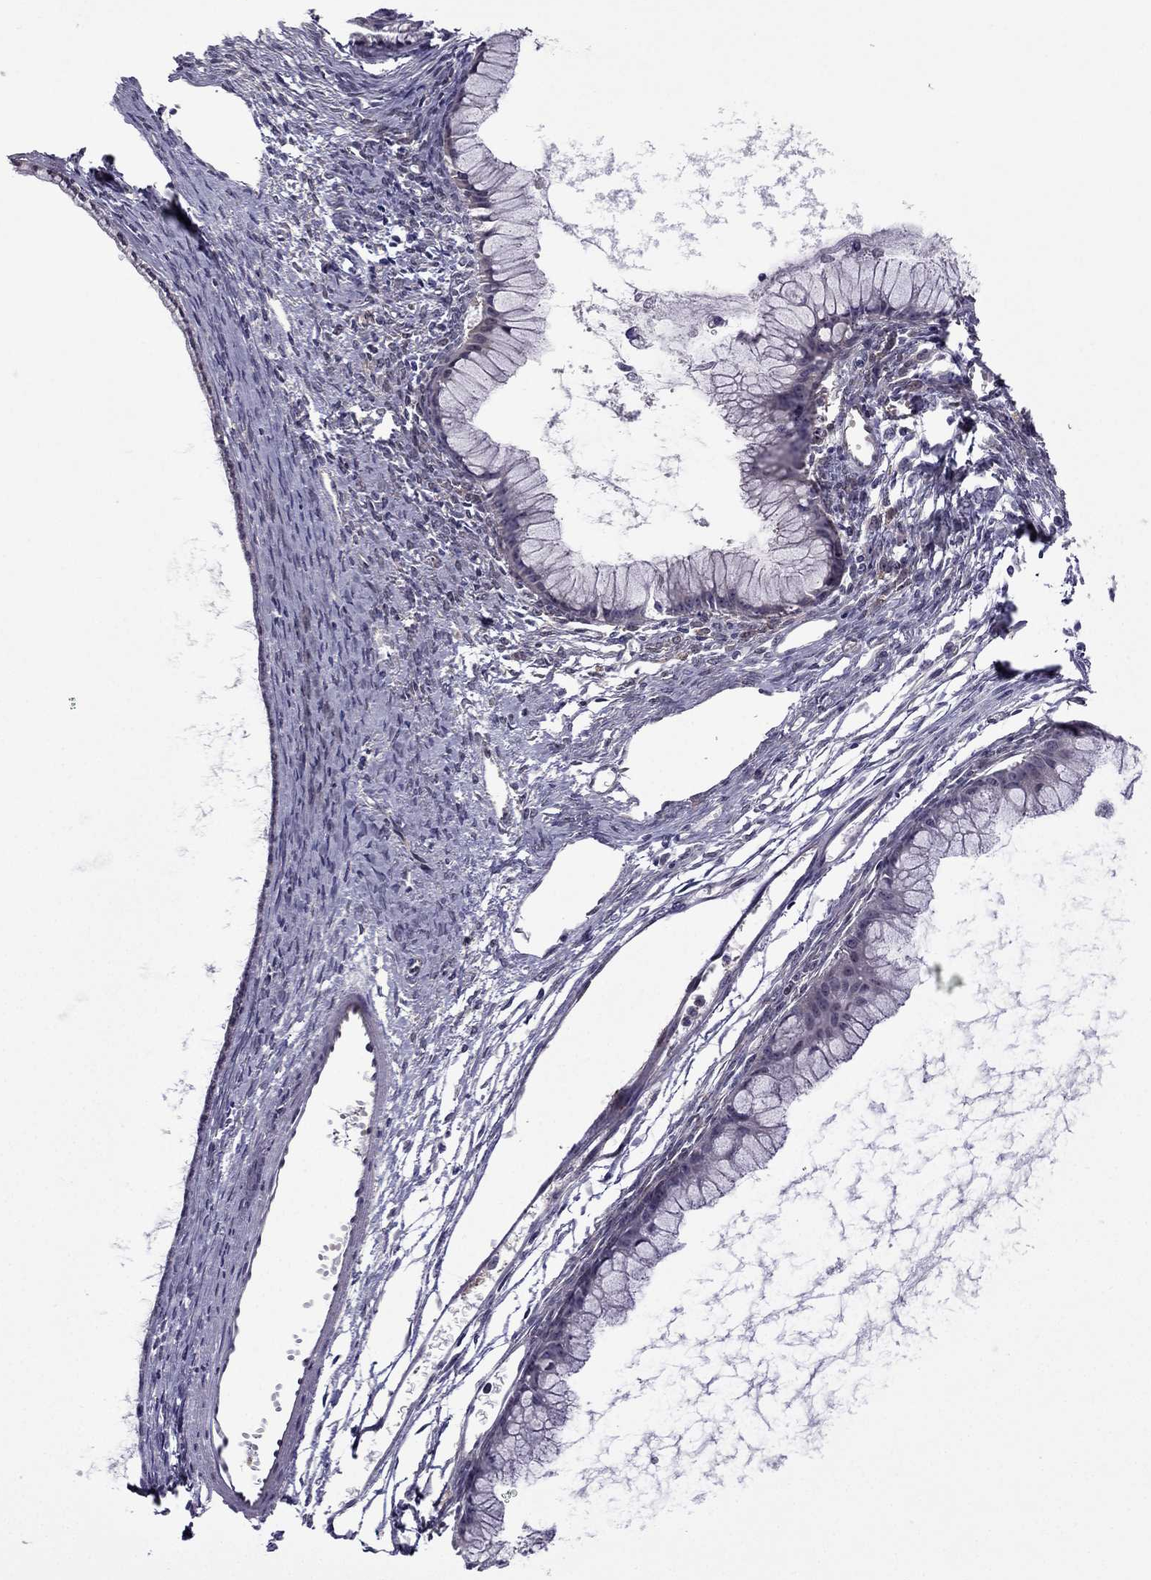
{"staining": {"intensity": "negative", "quantity": "none", "location": "none"}, "tissue": "ovarian cancer", "cell_type": "Tumor cells", "image_type": "cancer", "snomed": [{"axis": "morphology", "description": "Cystadenocarcinoma, mucinous, NOS"}, {"axis": "topography", "description": "Ovary"}], "caption": "Micrograph shows no significant protein positivity in tumor cells of ovarian cancer.", "gene": "CDK5", "patient": {"sex": "female", "age": 41}}